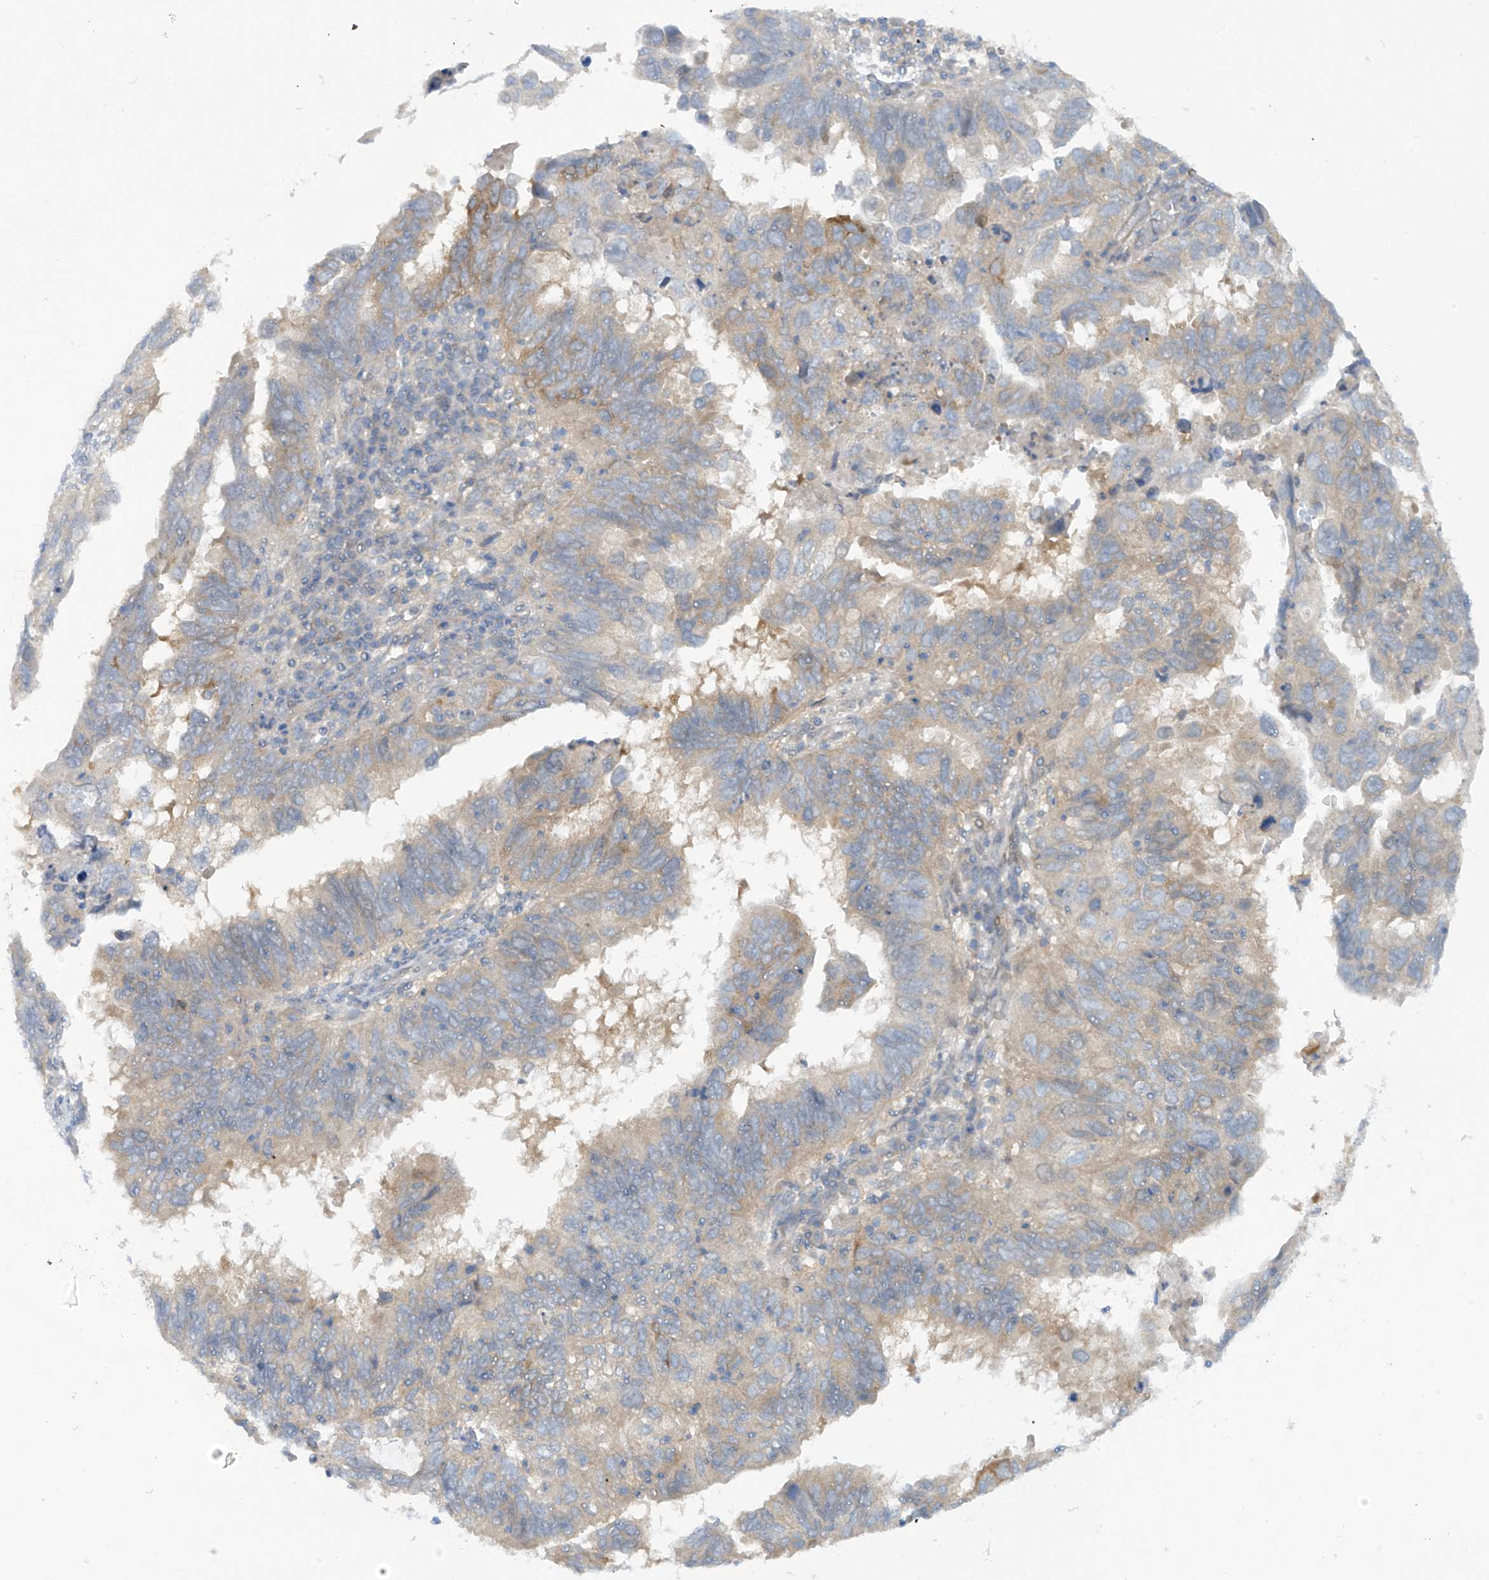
{"staining": {"intensity": "weak", "quantity": "25%-75%", "location": "cytoplasmic/membranous"}, "tissue": "endometrial cancer", "cell_type": "Tumor cells", "image_type": "cancer", "snomed": [{"axis": "morphology", "description": "Adenocarcinoma, NOS"}, {"axis": "topography", "description": "Uterus"}], "caption": "Tumor cells display weak cytoplasmic/membranous positivity in about 25%-75% of cells in endometrial cancer. (DAB IHC, brown staining for protein, blue staining for nuclei).", "gene": "FSD1L", "patient": {"sex": "female", "age": 77}}